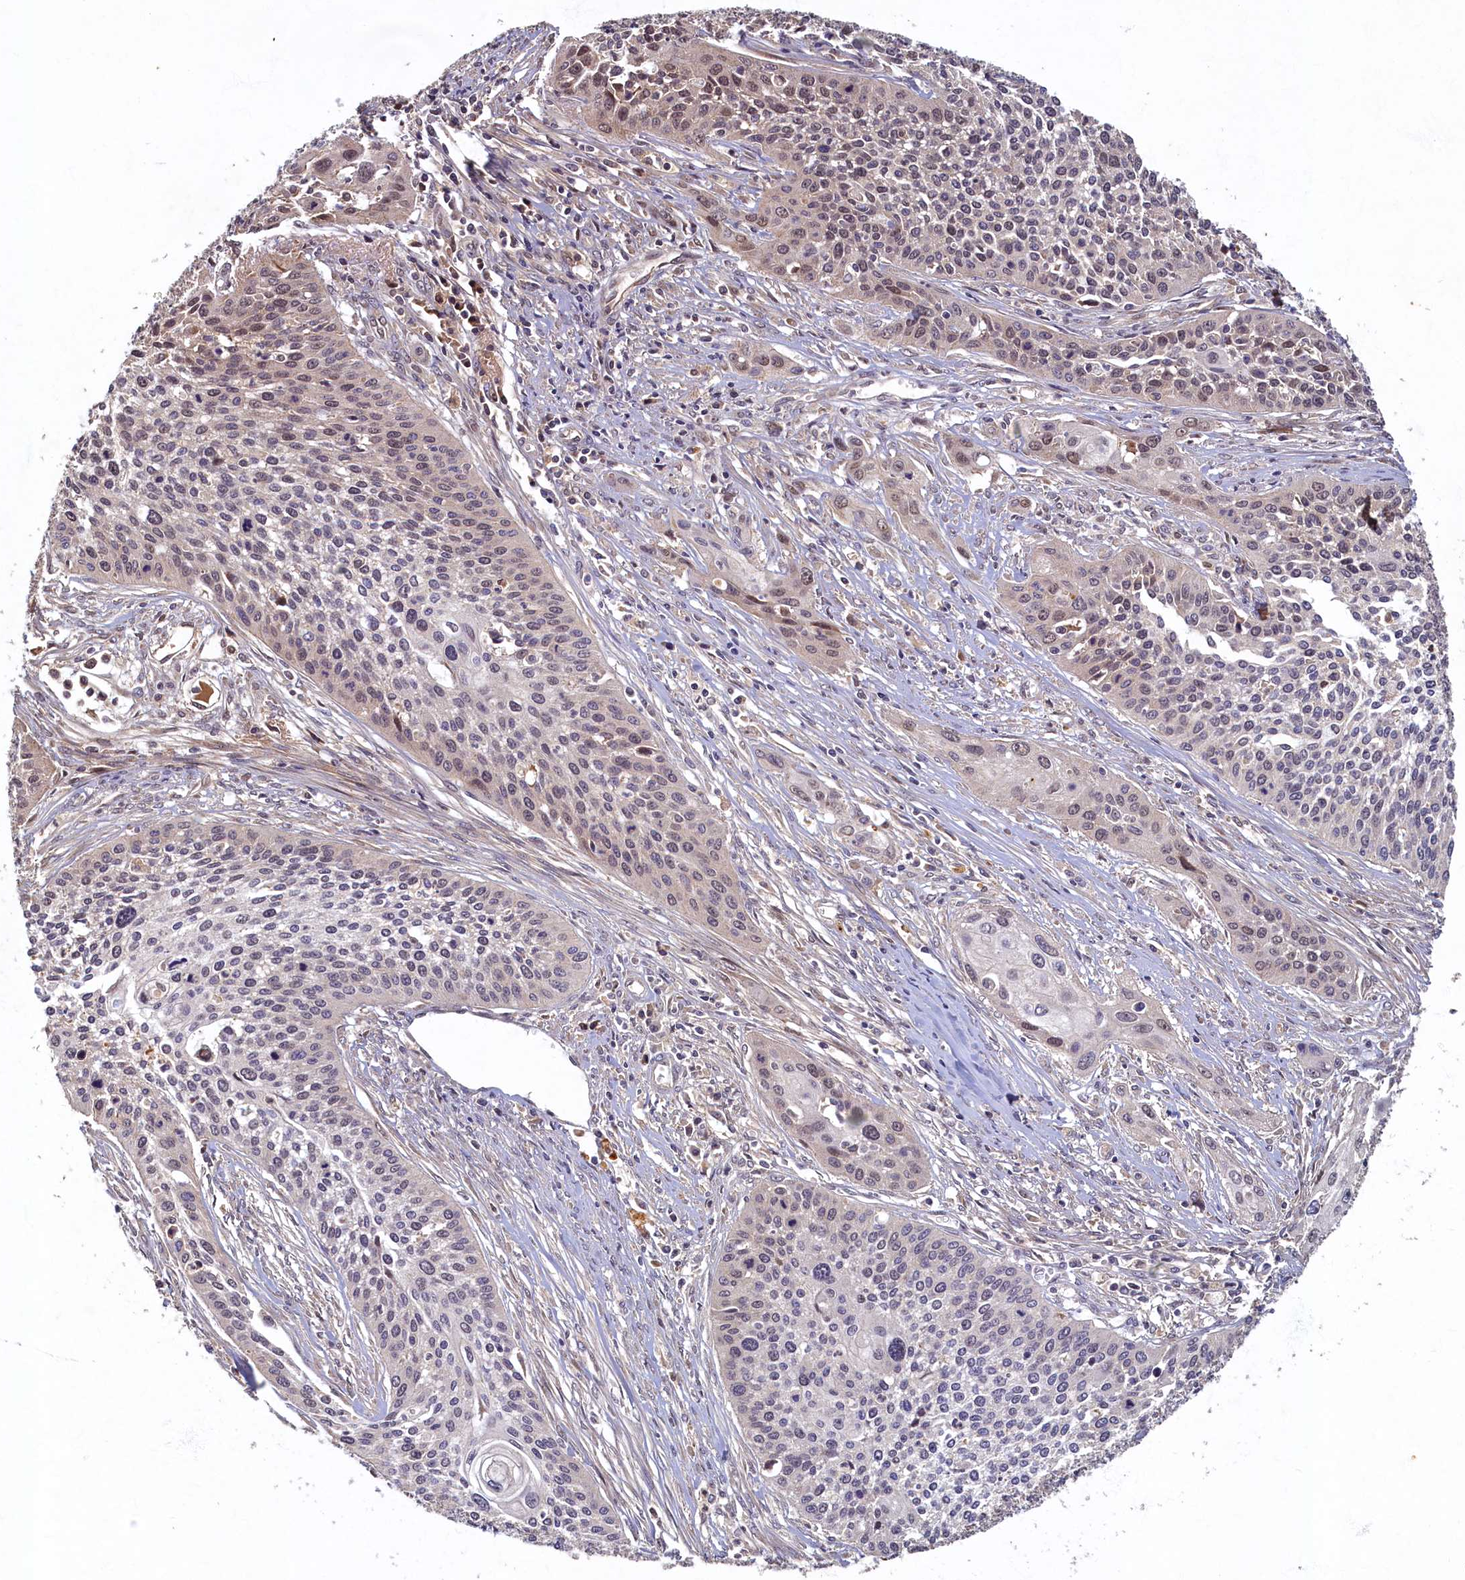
{"staining": {"intensity": "moderate", "quantity": "<25%", "location": "nuclear"}, "tissue": "cervical cancer", "cell_type": "Tumor cells", "image_type": "cancer", "snomed": [{"axis": "morphology", "description": "Squamous cell carcinoma, NOS"}, {"axis": "topography", "description": "Cervix"}], "caption": "IHC staining of cervical squamous cell carcinoma, which shows low levels of moderate nuclear positivity in approximately <25% of tumor cells indicating moderate nuclear protein staining. The staining was performed using DAB (brown) for protein detection and nuclei were counterstained in hematoxylin (blue).", "gene": "LCMT2", "patient": {"sex": "female", "age": 34}}